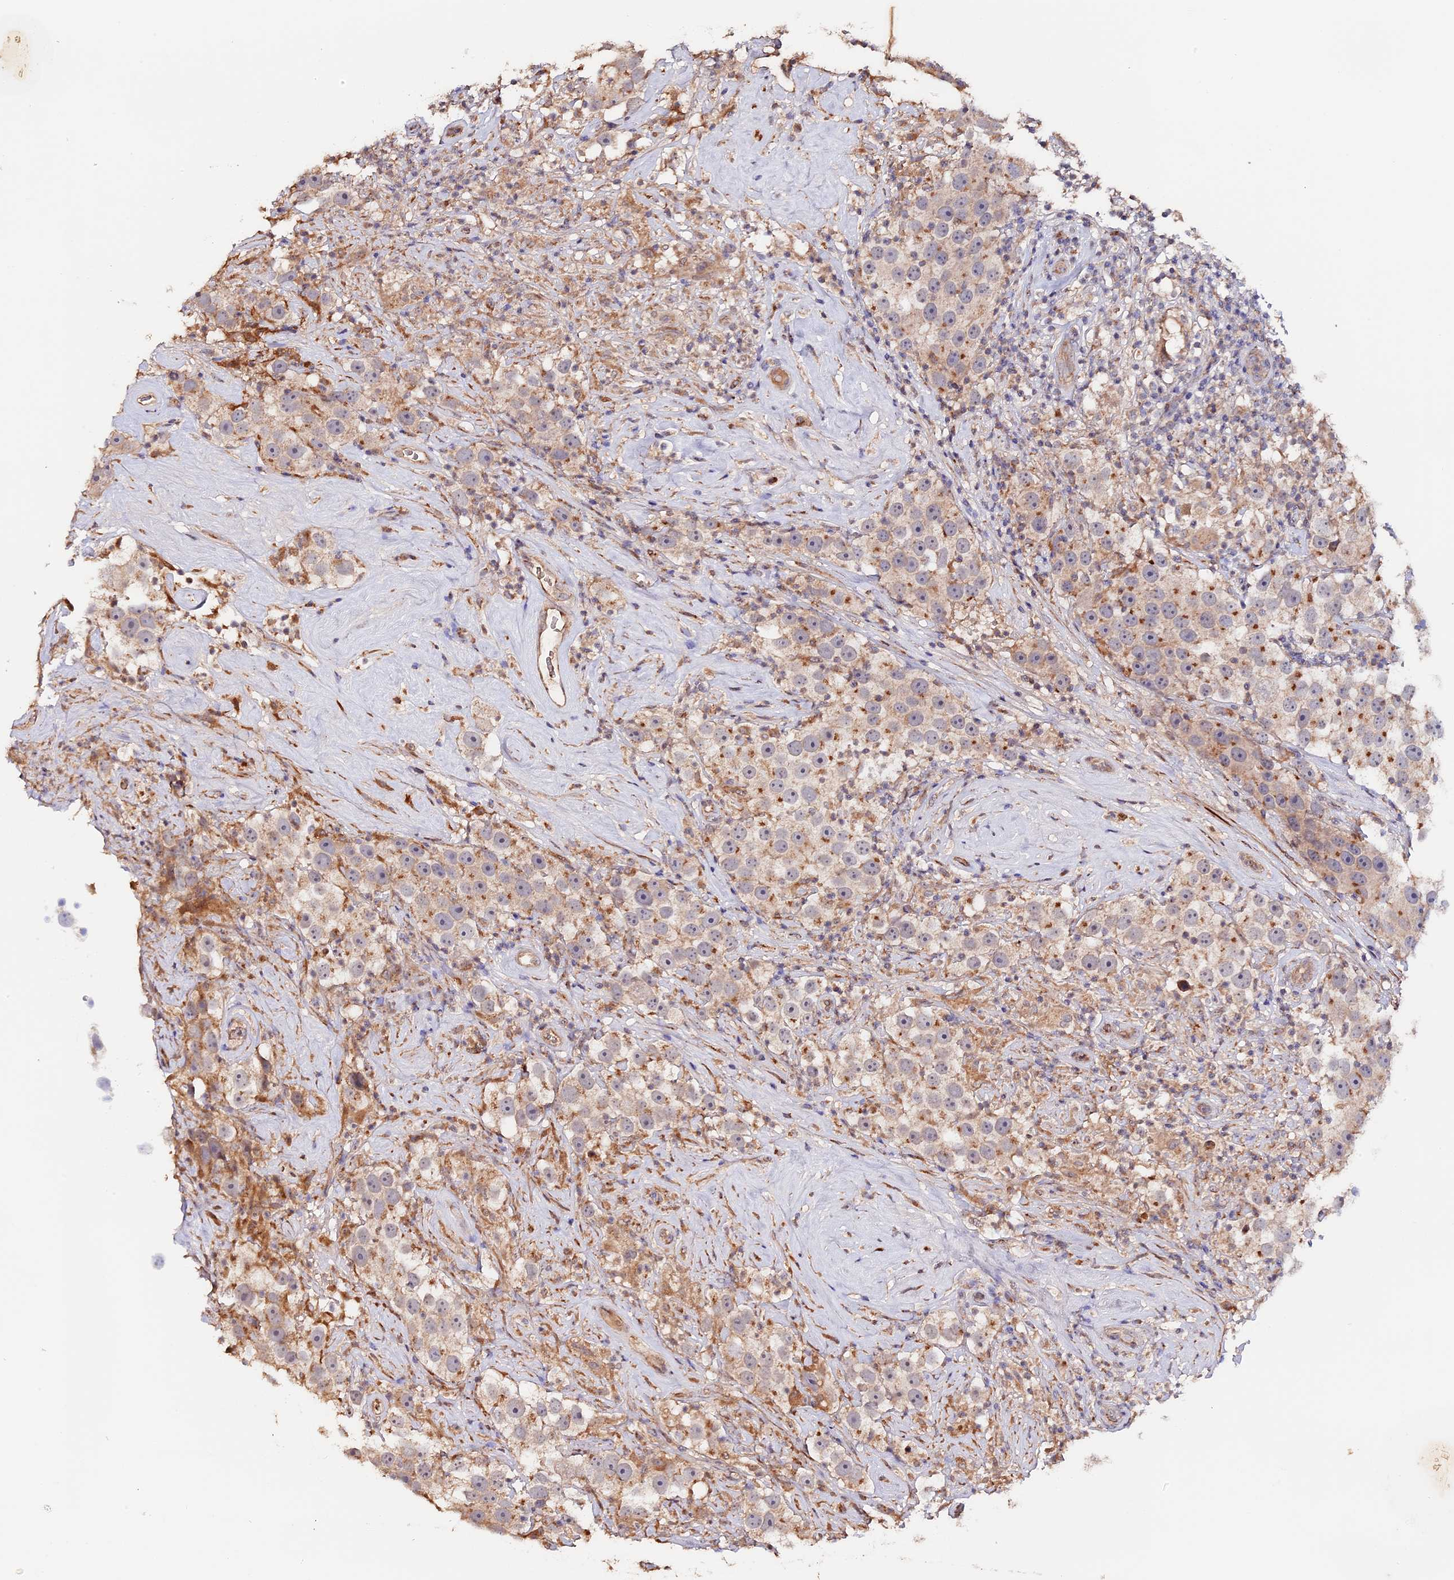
{"staining": {"intensity": "moderate", "quantity": "25%-75%", "location": "cytoplasmic/membranous"}, "tissue": "testis cancer", "cell_type": "Tumor cells", "image_type": "cancer", "snomed": [{"axis": "morphology", "description": "Seminoma, NOS"}, {"axis": "topography", "description": "Testis"}], "caption": "Human testis cancer (seminoma) stained with a brown dye displays moderate cytoplasmic/membranous positive expression in approximately 25%-75% of tumor cells.", "gene": "TANGO6", "patient": {"sex": "male", "age": 49}}